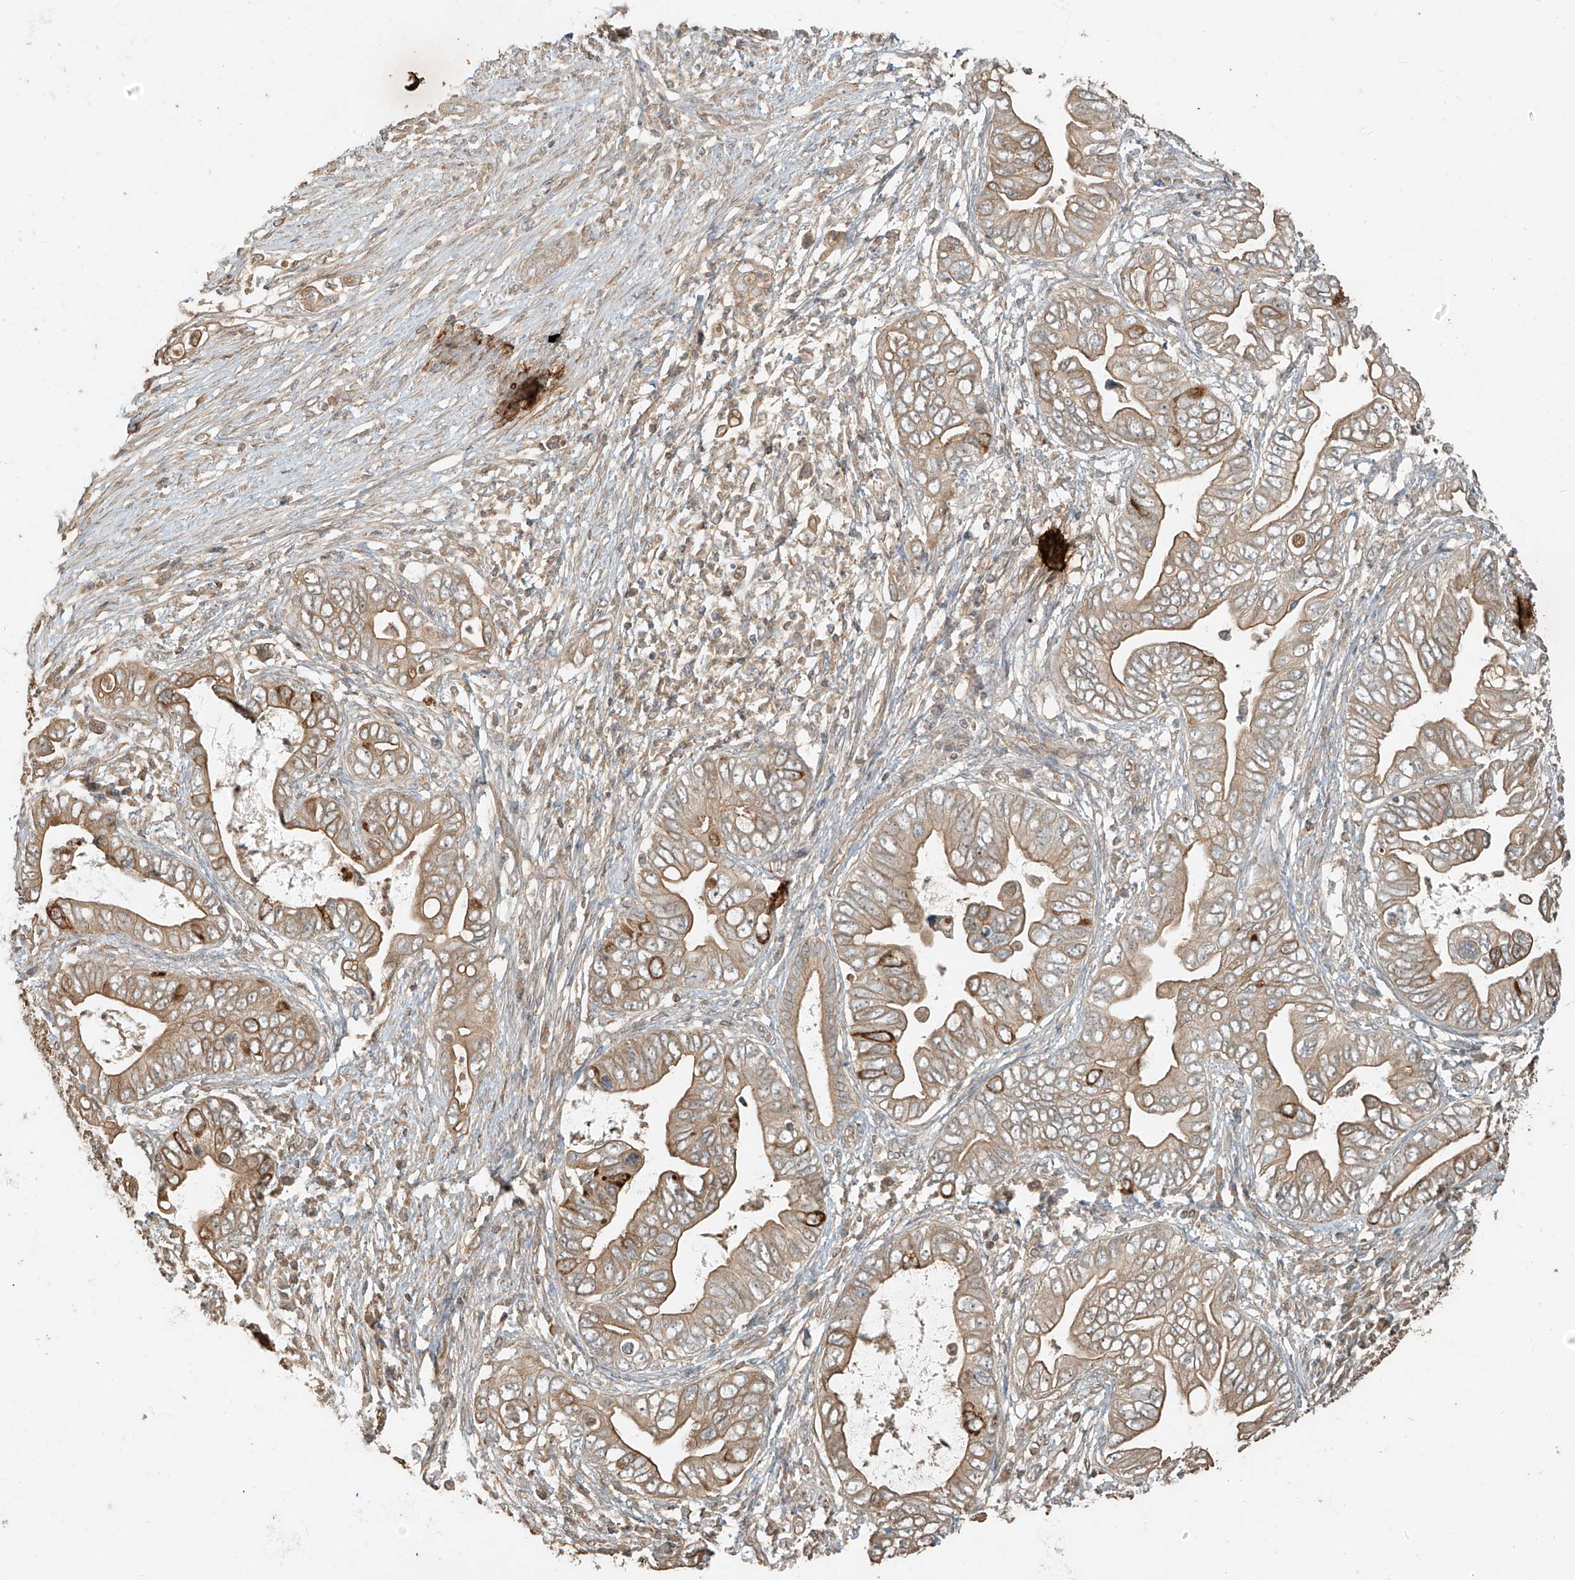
{"staining": {"intensity": "weak", "quantity": ">75%", "location": "cytoplasmic/membranous"}, "tissue": "pancreatic cancer", "cell_type": "Tumor cells", "image_type": "cancer", "snomed": [{"axis": "morphology", "description": "Adenocarcinoma, NOS"}, {"axis": "topography", "description": "Pancreas"}], "caption": "IHC micrograph of neoplastic tissue: adenocarcinoma (pancreatic) stained using immunohistochemistry displays low levels of weak protein expression localized specifically in the cytoplasmic/membranous of tumor cells, appearing as a cytoplasmic/membranous brown color.", "gene": "ANKZF1", "patient": {"sex": "male", "age": 75}}